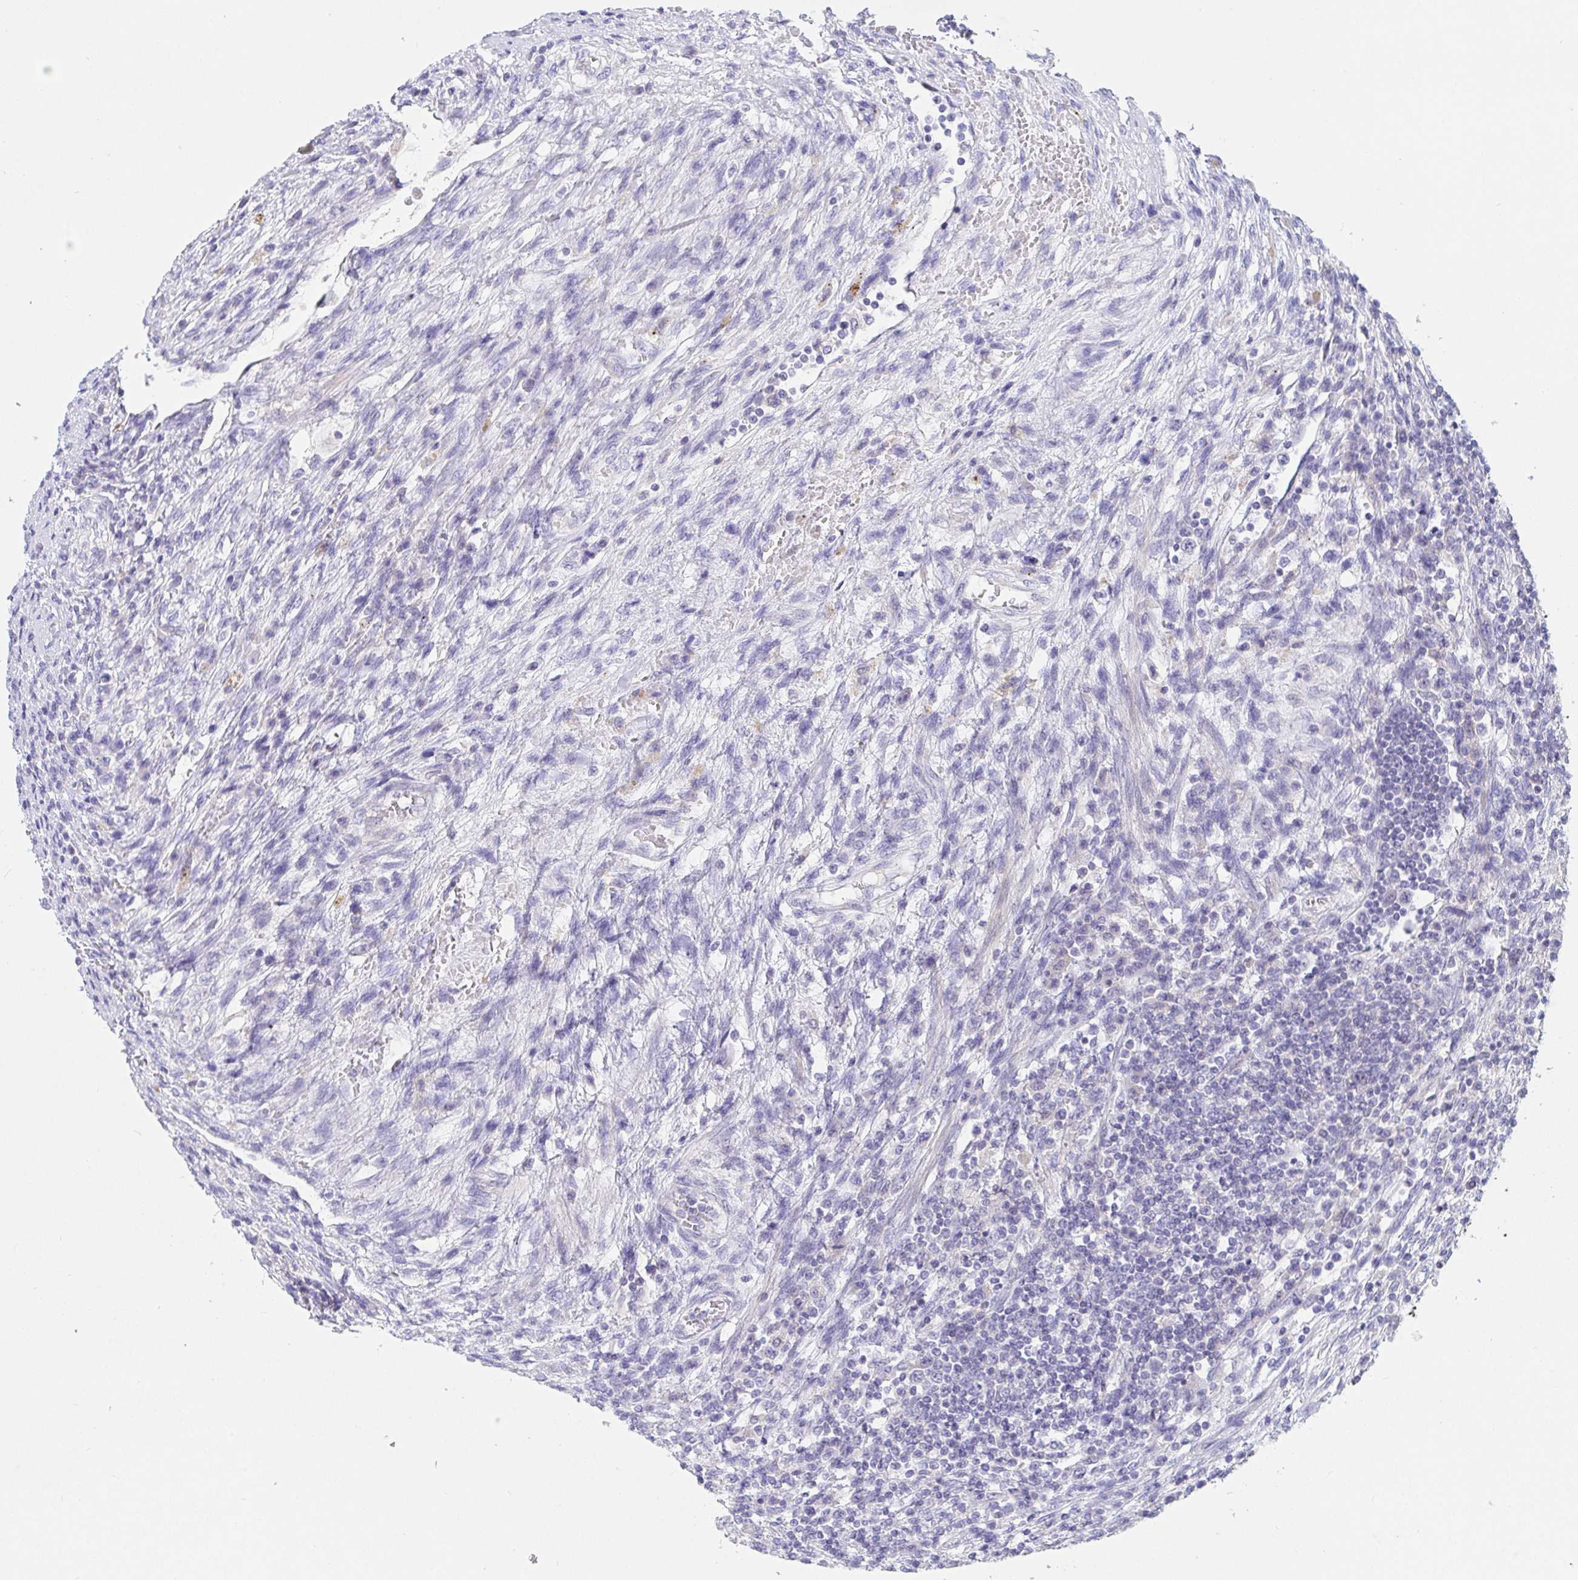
{"staining": {"intensity": "negative", "quantity": "none", "location": "none"}, "tissue": "testis cancer", "cell_type": "Tumor cells", "image_type": "cancer", "snomed": [{"axis": "morphology", "description": "Carcinoma, Embryonal, NOS"}, {"axis": "topography", "description": "Testis"}], "caption": "DAB (3,3'-diaminobenzidine) immunohistochemical staining of human testis cancer (embryonal carcinoma) displays no significant positivity in tumor cells. (Brightfield microscopy of DAB (3,3'-diaminobenzidine) immunohistochemistry at high magnification).", "gene": "ZNF561", "patient": {"sex": "male", "age": 26}}